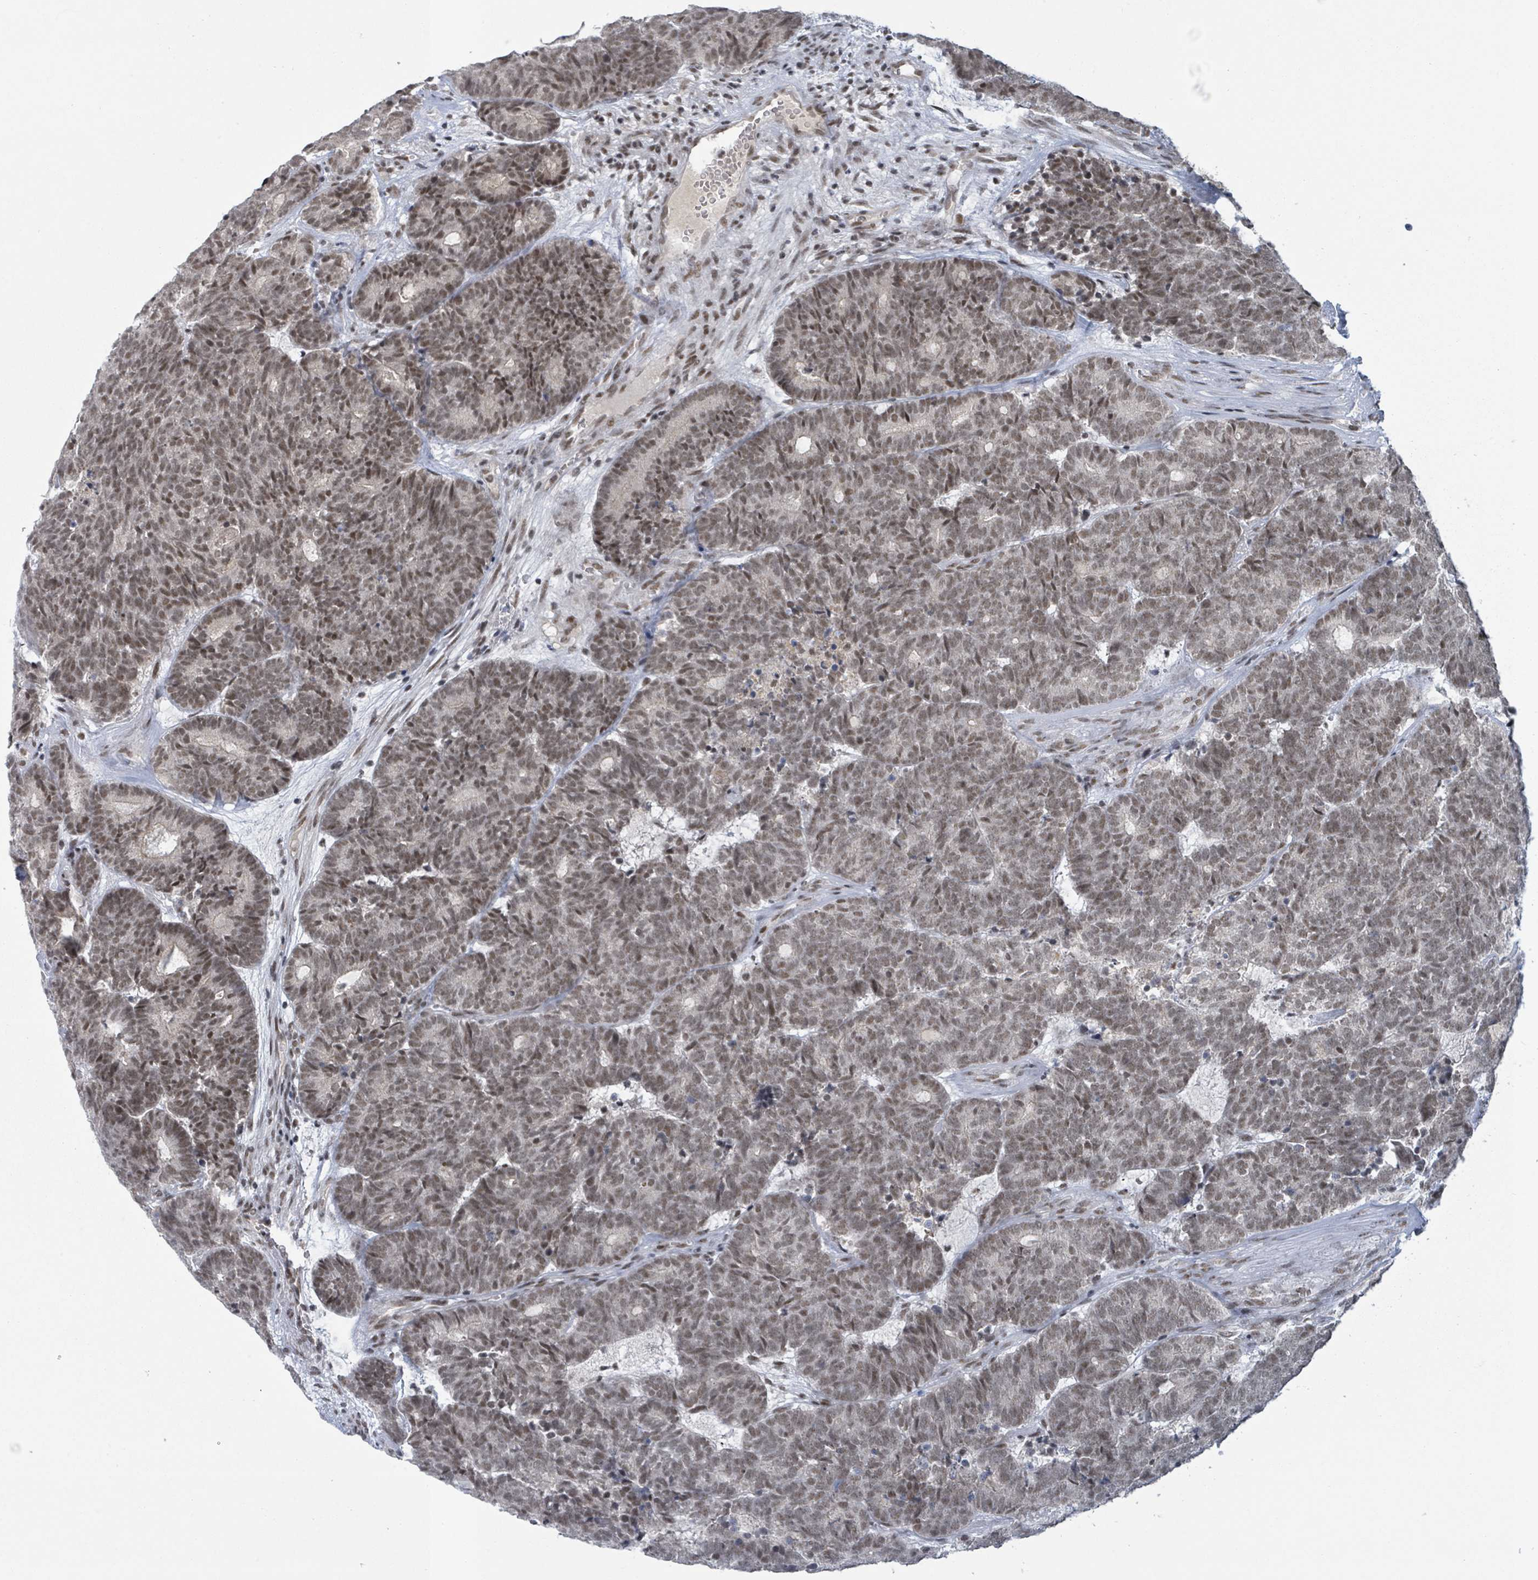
{"staining": {"intensity": "weak", "quantity": ">75%", "location": "nuclear"}, "tissue": "head and neck cancer", "cell_type": "Tumor cells", "image_type": "cancer", "snomed": [{"axis": "morphology", "description": "Adenocarcinoma, NOS"}, {"axis": "topography", "description": "Head-Neck"}], "caption": "There is low levels of weak nuclear positivity in tumor cells of head and neck cancer, as demonstrated by immunohistochemical staining (brown color).", "gene": "BANP", "patient": {"sex": "female", "age": 81}}